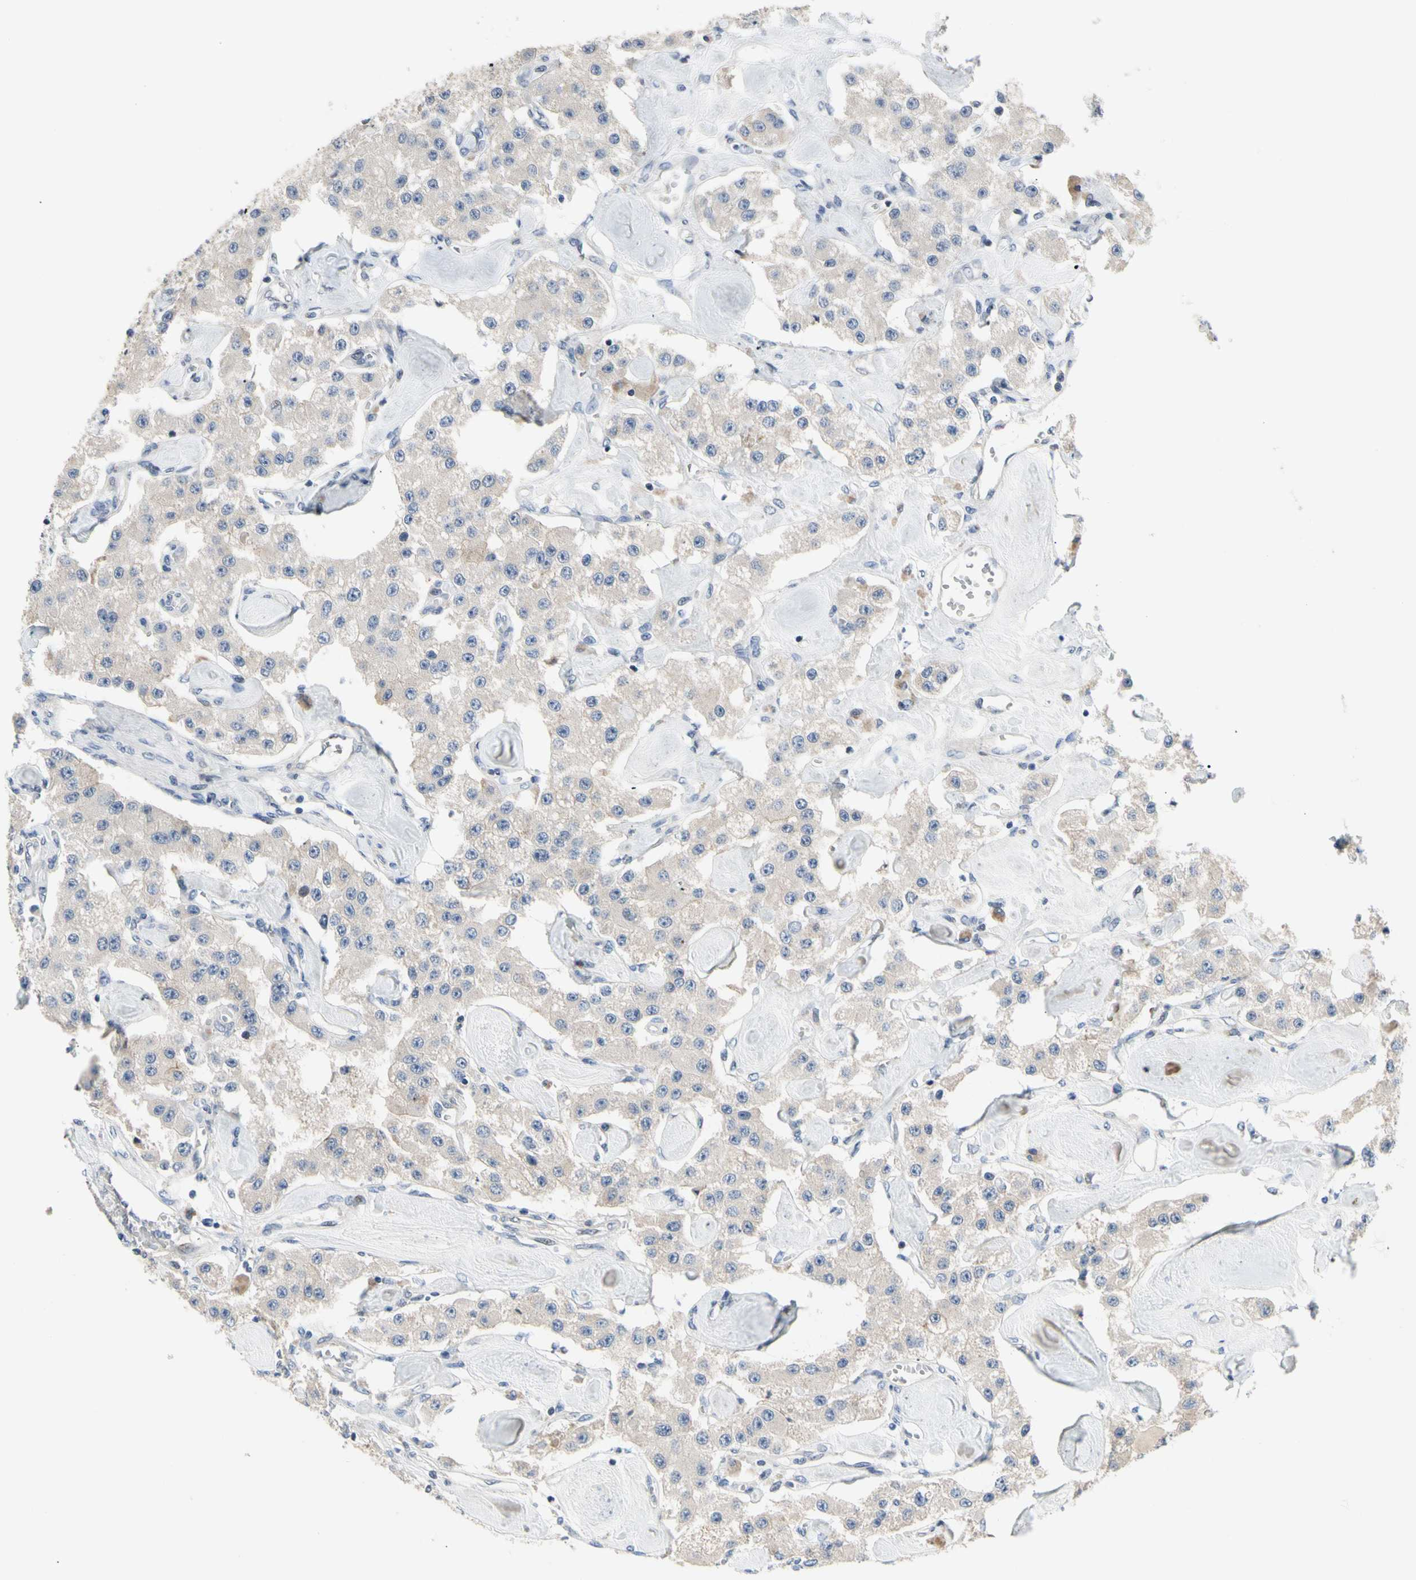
{"staining": {"intensity": "negative", "quantity": "none", "location": "none"}, "tissue": "carcinoid", "cell_type": "Tumor cells", "image_type": "cancer", "snomed": [{"axis": "morphology", "description": "Carcinoid, malignant, NOS"}, {"axis": "topography", "description": "Pancreas"}], "caption": "Histopathology image shows no protein staining in tumor cells of malignant carcinoid tissue. The staining is performed using DAB (3,3'-diaminobenzidine) brown chromogen with nuclei counter-stained in using hematoxylin.", "gene": "NFASC", "patient": {"sex": "male", "age": 41}}